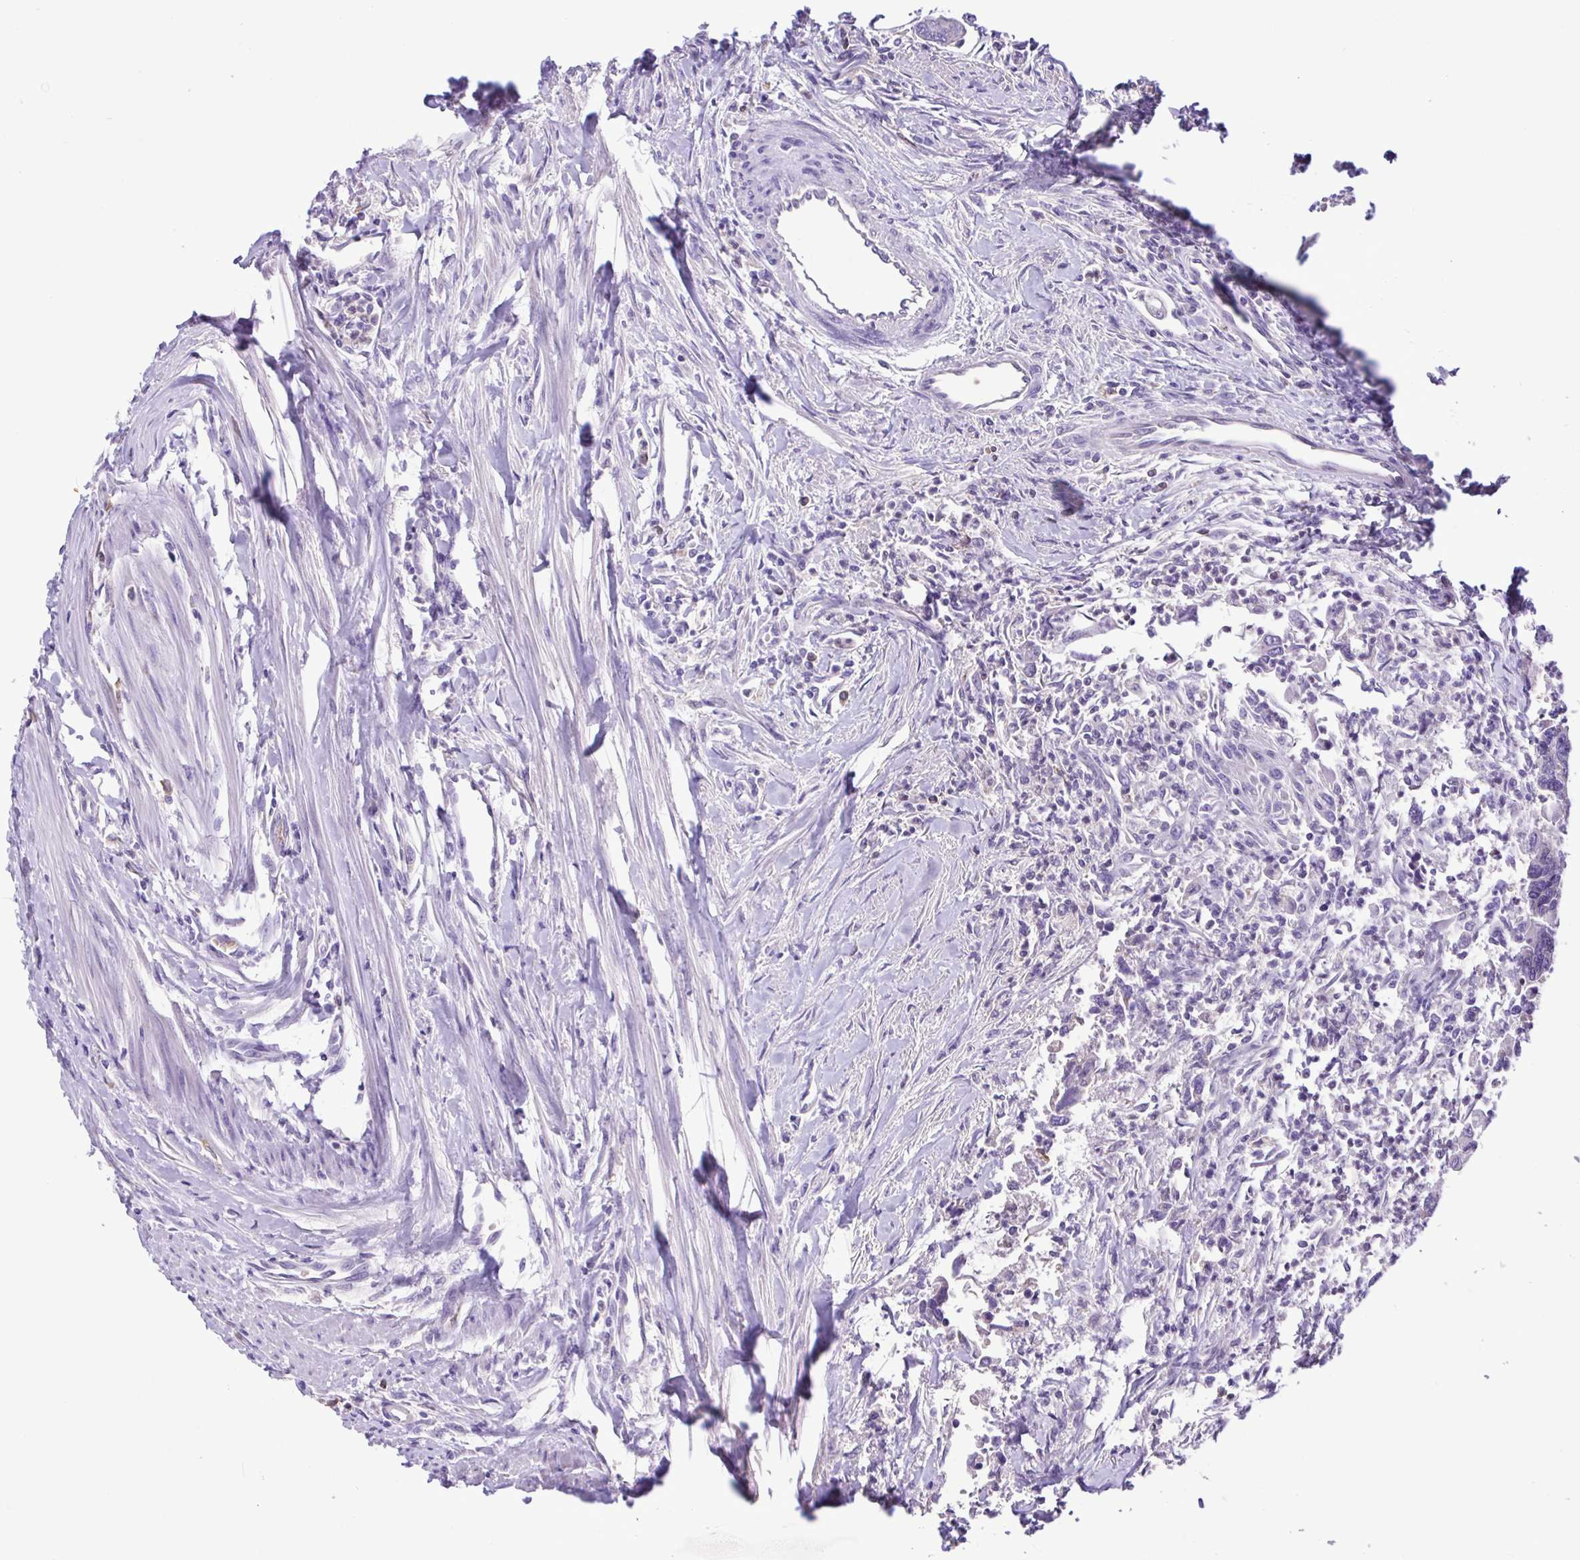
{"staining": {"intensity": "negative", "quantity": "none", "location": "none"}, "tissue": "colorectal cancer", "cell_type": "Tumor cells", "image_type": "cancer", "snomed": [{"axis": "morphology", "description": "Adenocarcinoma, NOS"}, {"axis": "topography", "description": "Colon"}], "caption": "The photomicrograph exhibits no significant positivity in tumor cells of colorectal cancer (adenocarcinoma).", "gene": "CBY2", "patient": {"sex": "female", "age": 67}}